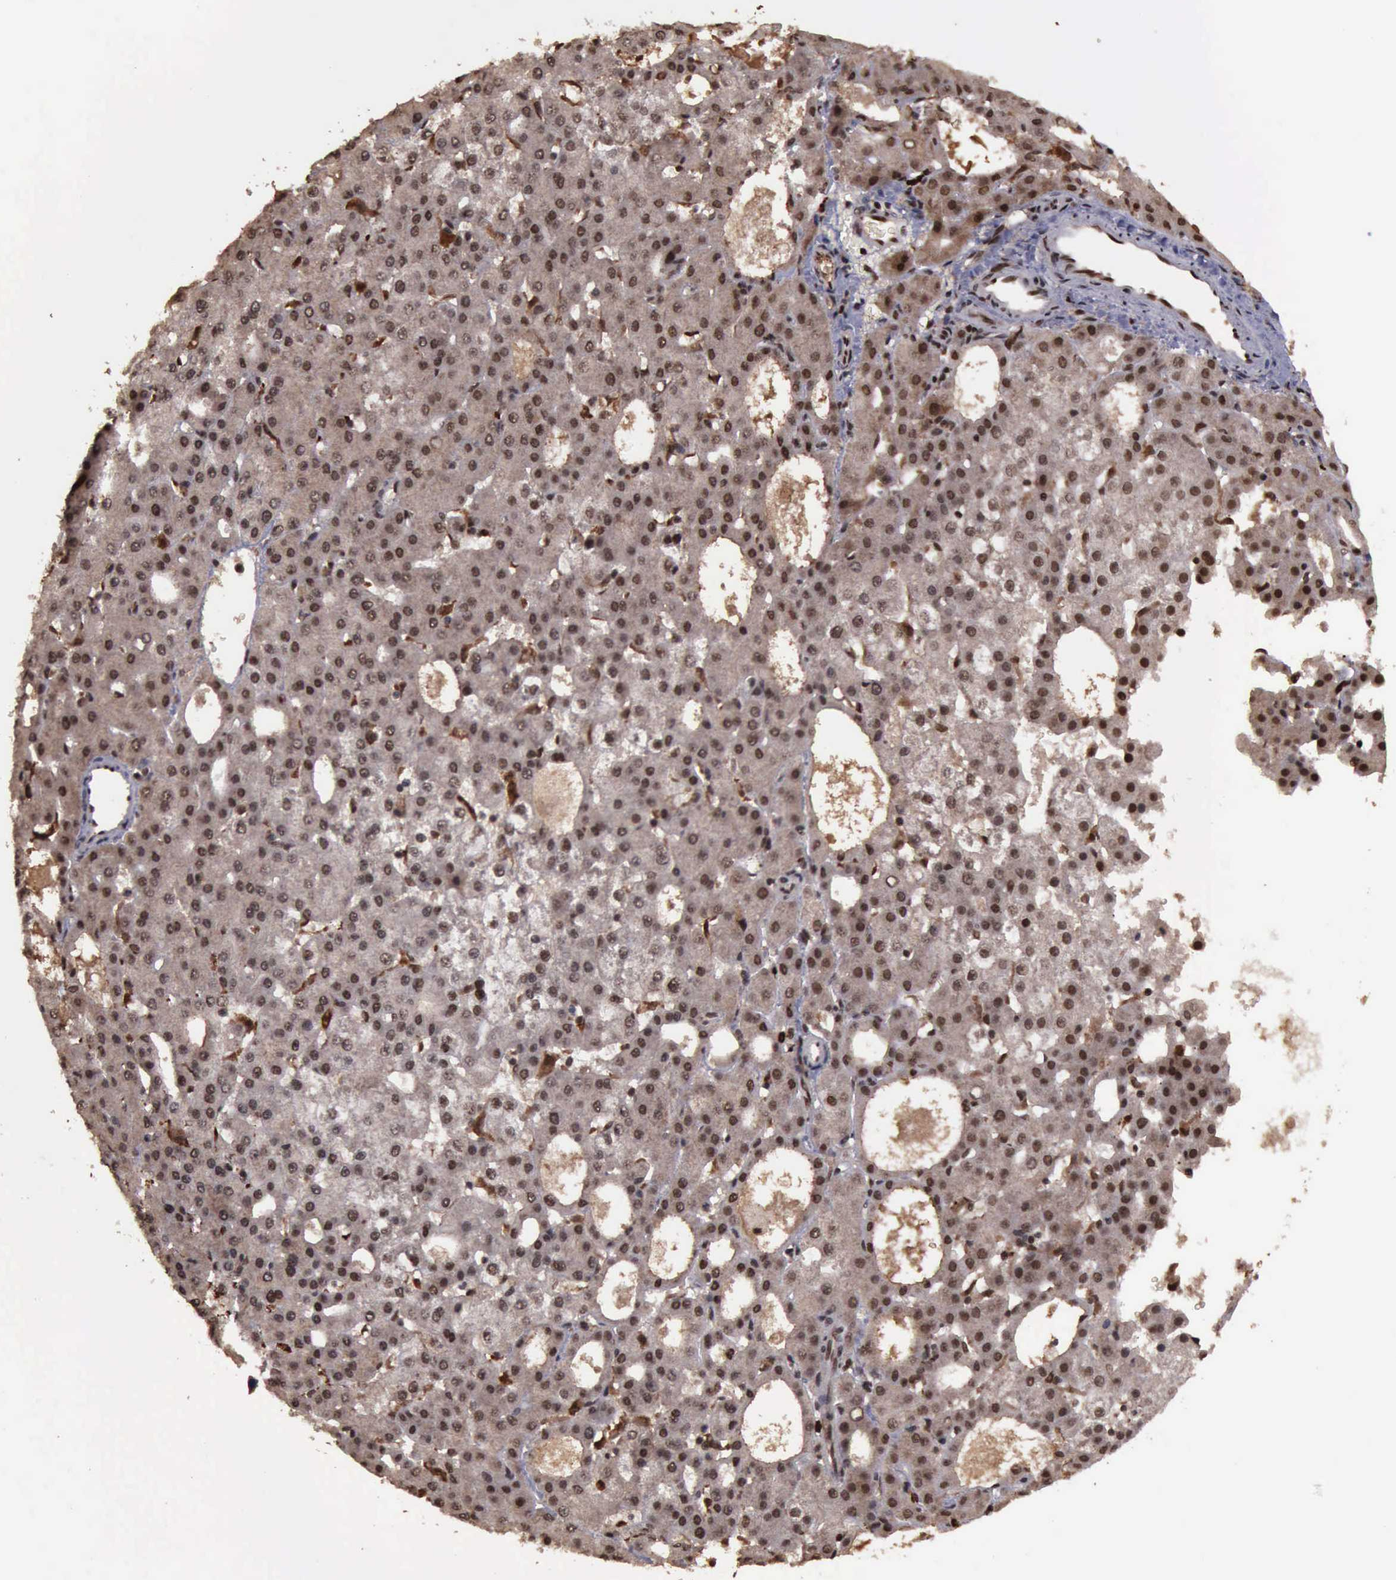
{"staining": {"intensity": "moderate", "quantity": ">75%", "location": "cytoplasmic/membranous,nuclear"}, "tissue": "liver cancer", "cell_type": "Tumor cells", "image_type": "cancer", "snomed": [{"axis": "morphology", "description": "Carcinoma, Hepatocellular, NOS"}, {"axis": "topography", "description": "Liver"}], "caption": "A high-resolution histopathology image shows immunohistochemistry (IHC) staining of hepatocellular carcinoma (liver), which reveals moderate cytoplasmic/membranous and nuclear staining in about >75% of tumor cells. The staining was performed using DAB (3,3'-diaminobenzidine) to visualize the protein expression in brown, while the nuclei were stained in blue with hematoxylin (Magnification: 20x).", "gene": "TRMT2A", "patient": {"sex": "male", "age": 47}}